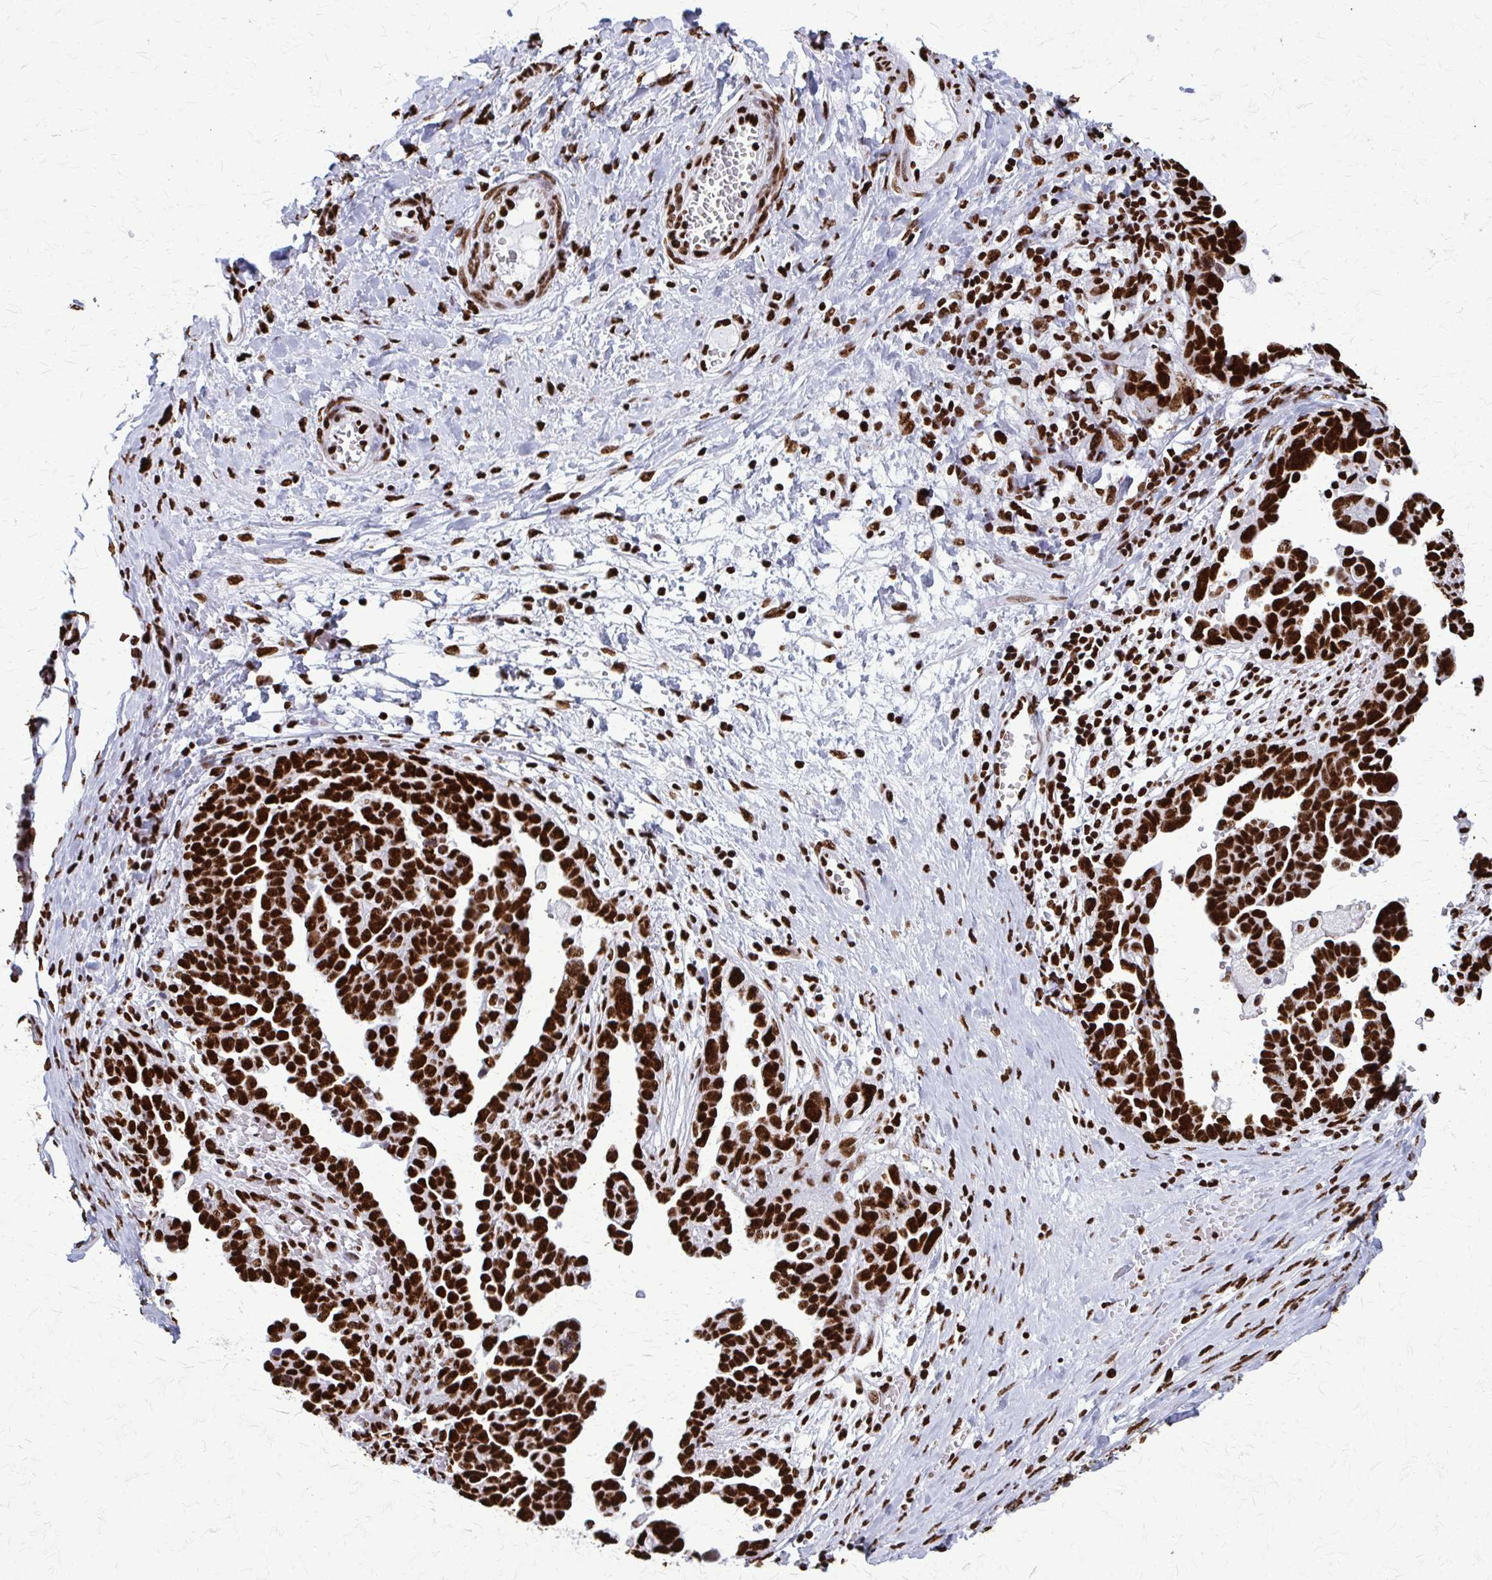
{"staining": {"intensity": "strong", "quantity": ">75%", "location": "nuclear"}, "tissue": "ovarian cancer", "cell_type": "Tumor cells", "image_type": "cancer", "snomed": [{"axis": "morphology", "description": "Cystadenocarcinoma, serous, NOS"}, {"axis": "topography", "description": "Ovary"}], "caption": "Immunohistochemical staining of human serous cystadenocarcinoma (ovarian) reveals high levels of strong nuclear protein staining in about >75% of tumor cells. The staining was performed using DAB, with brown indicating positive protein expression. Nuclei are stained blue with hematoxylin.", "gene": "SFPQ", "patient": {"sex": "female", "age": 54}}